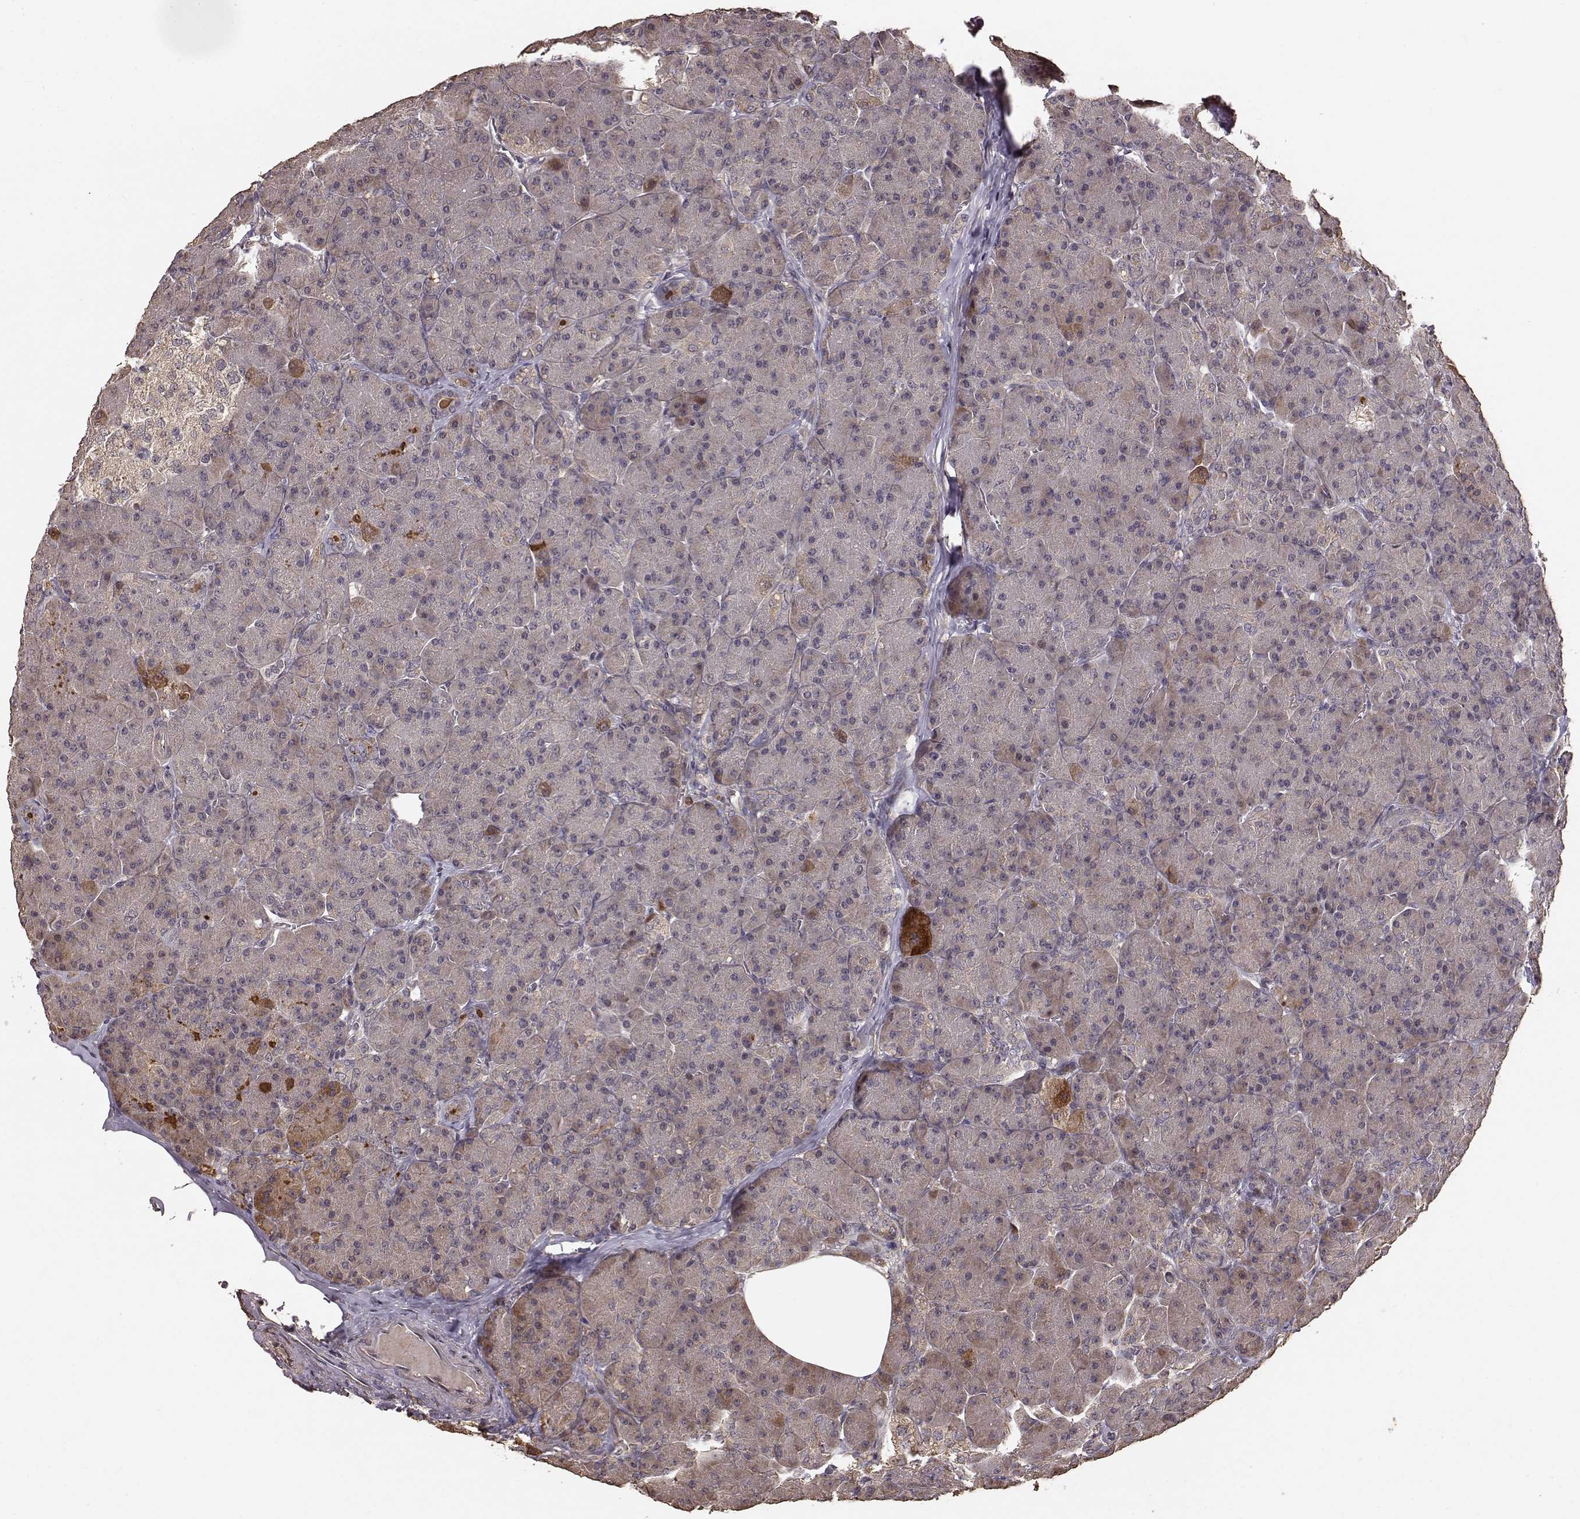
{"staining": {"intensity": "moderate", "quantity": "25%-75%", "location": "cytoplasmic/membranous"}, "tissue": "pancreas", "cell_type": "Exocrine glandular cells", "image_type": "normal", "snomed": [{"axis": "morphology", "description": "Normal tissue, NOS"}, {"axis": "topography", "description": "Pancreas"}], "caption": "IHC photomicrograph of normal human pancreas stained for a protein (brown), which reveals medium levels of moderate cytoplasmic/membranous positivity in approximately 25%-75% of exocrine glandular cells.", "gene": "USP15", "patient": {"sex": "male", "age": 57}}